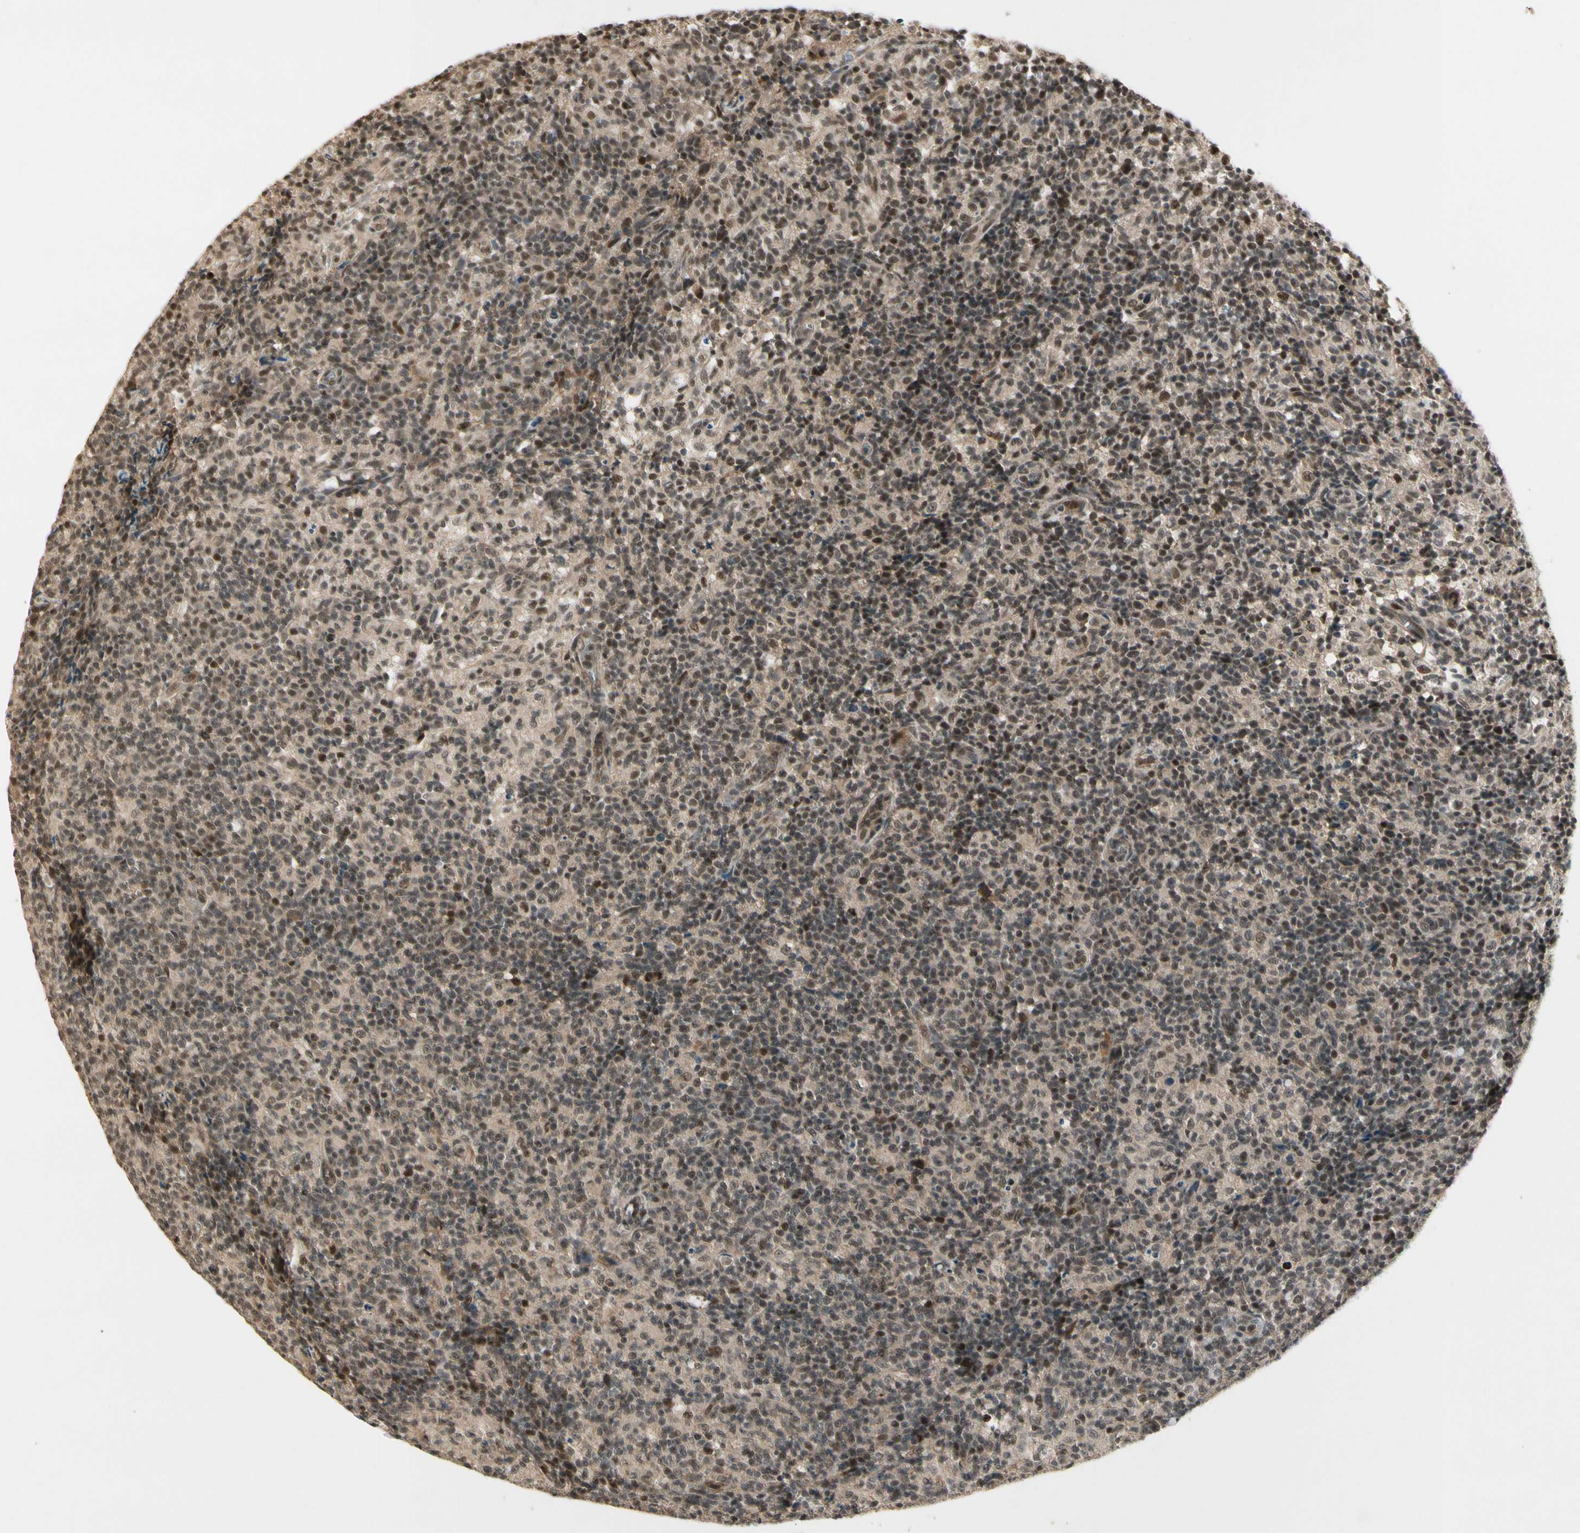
{"staining": {"intensity": "moderate", "quantity": "<25%", "location": "nuclear"}, "tissue": "lymph node", "cell_type": "Germinal center cells", "image_type": "normal", "snomed": [{"axis": "morphology", "description": "Normal tissue, NOS"}, {"axis": "morphology", "description": "Inflammation, NOS"}, {"axis": "topography", "description": "Lymph node"}], "caption": "A low amount of moderate nuclear expression is appreciated in approximately <25% of germinal center cells in unremarkable lymph node.", "gene": "CDK11A", "patient": {"sex": "male", "age": 55}}